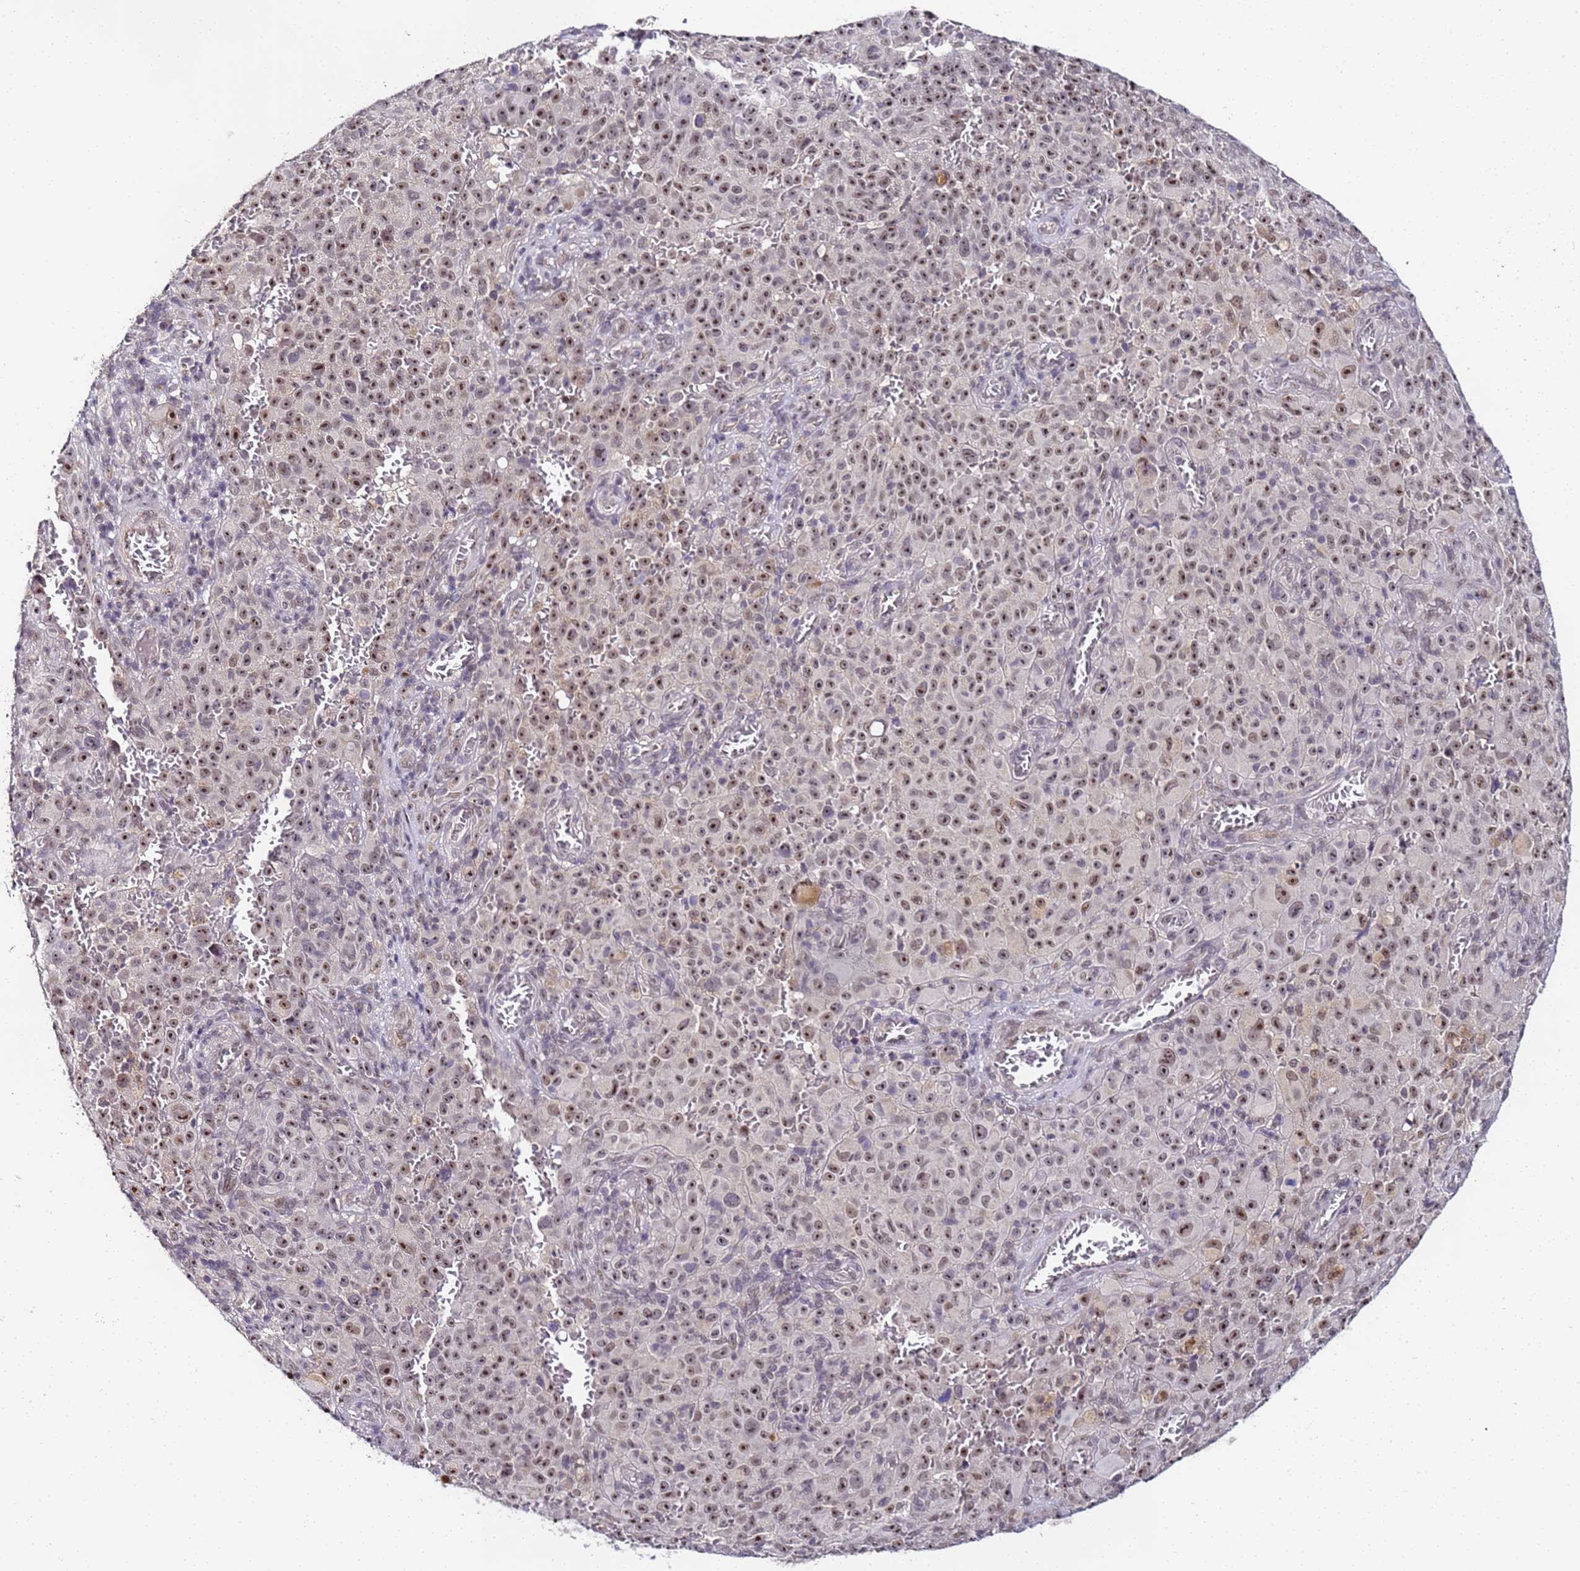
{"staining": {"intensity": "moderate", "quantity": ">75%", "location": "nuclear"}, "tissue": "melanoma", "cell_type": "Tumor cells", "image_type": "cancer", "snomed": [{"axis": "morphology", "description": "Malignant melanoma, NOS"}, {"axis": "topography", "description": "Skin"}], "caption": "Immunohistochemical staining of malignant melanoma displays medium levels of moderate nuclear protein expression in approximately >75% of tumor cells.", "gene": "LSM3", "patient": {"sex": "female", "age": 82}}